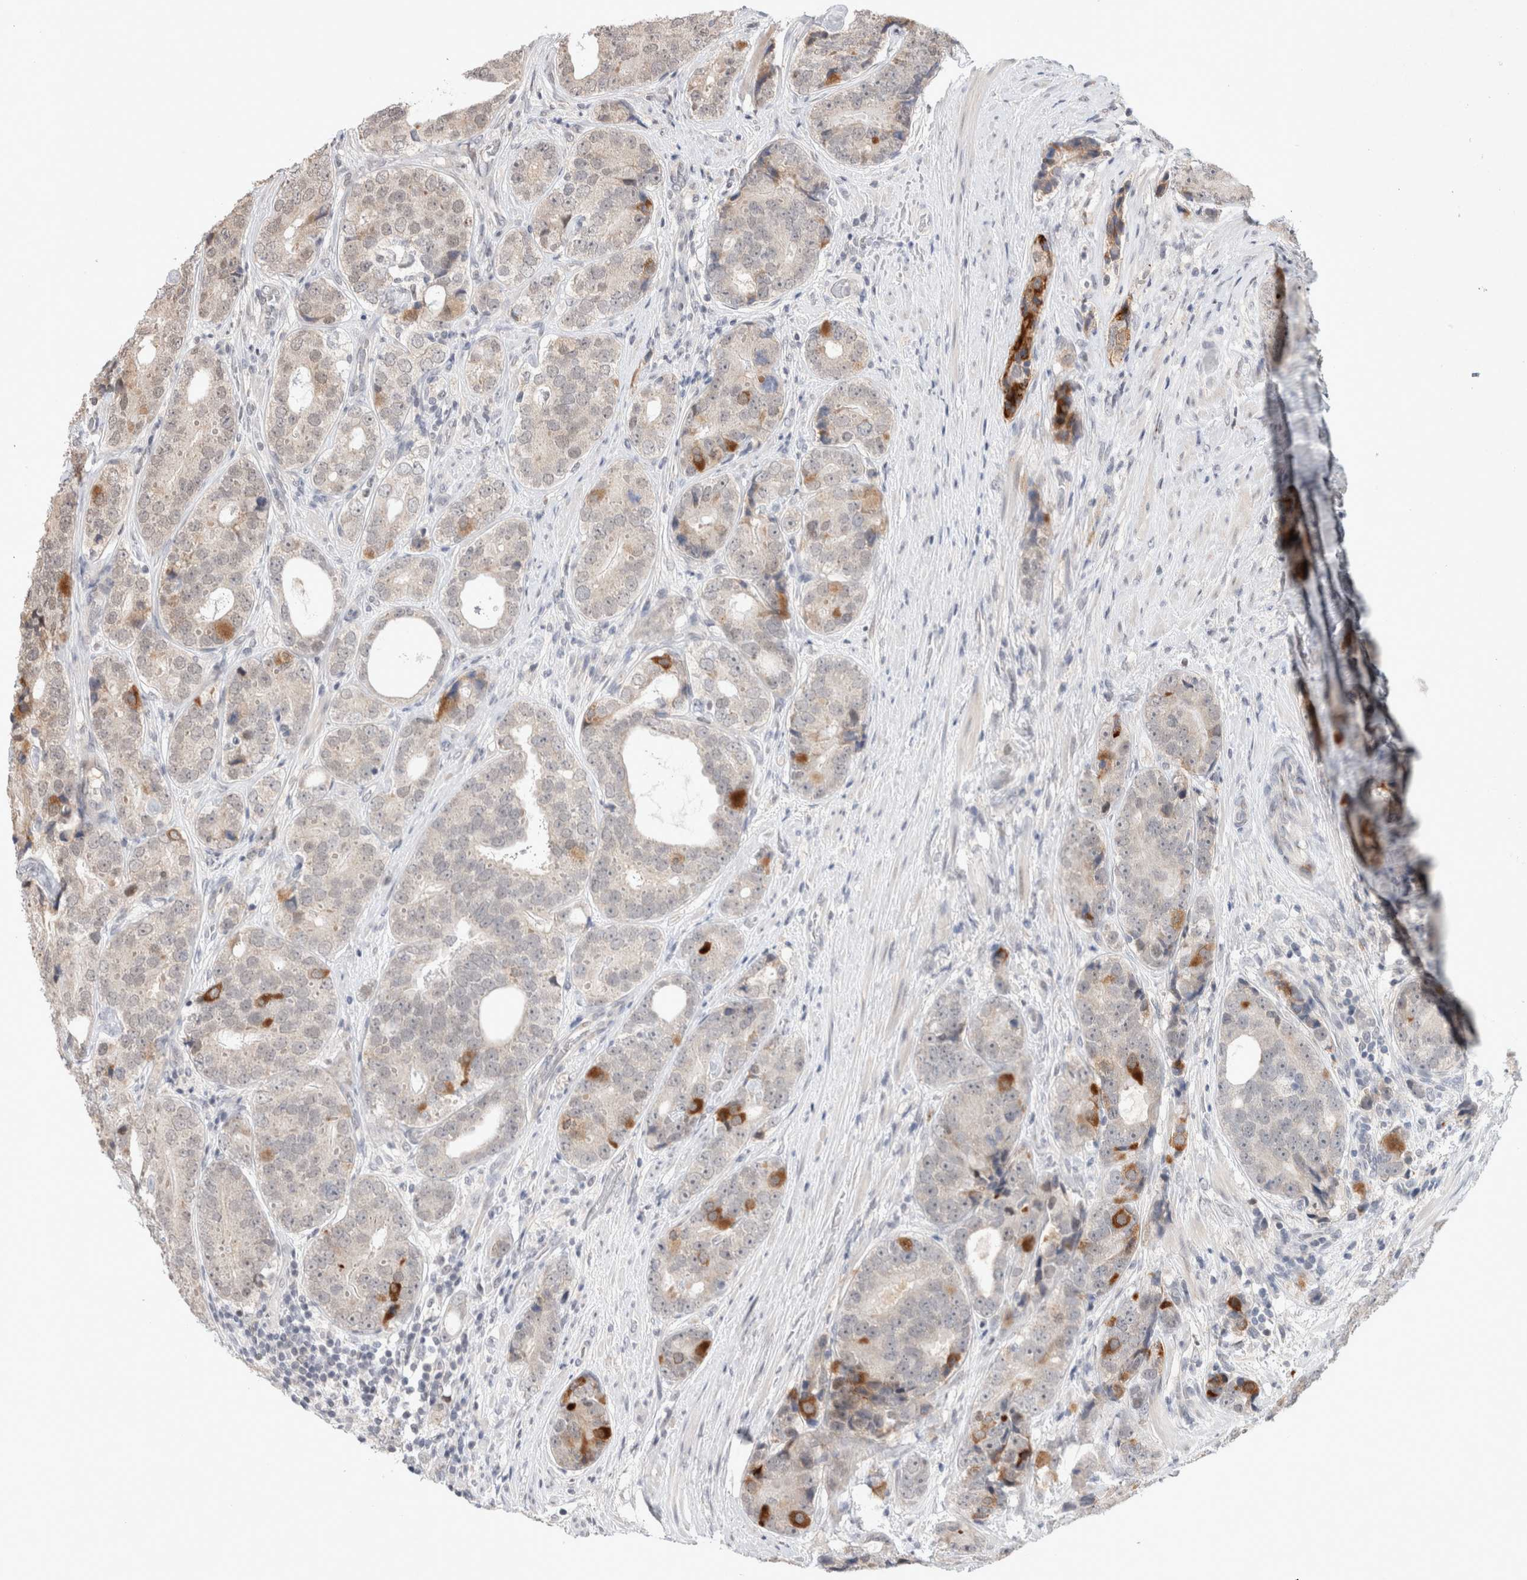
{"staining": {"intensity": "weak", "quantity": "<25%", "location": "cytoplasmic/membranous,nuclear"}, "tissue": "prostate cancer", "cell_type": "Tumor cells", "image_type": "cancer", "snomed": [{"axis": "morphology", "description": "Adenocarcinoma, High grade"}, {"axis": "topography", "description": "Prostate"}], "caption": "Tumor cells show no significant protein expression in prostate cancer.", "gene": "SYDE2", "patient": {"sex": "male", "age": 56}}